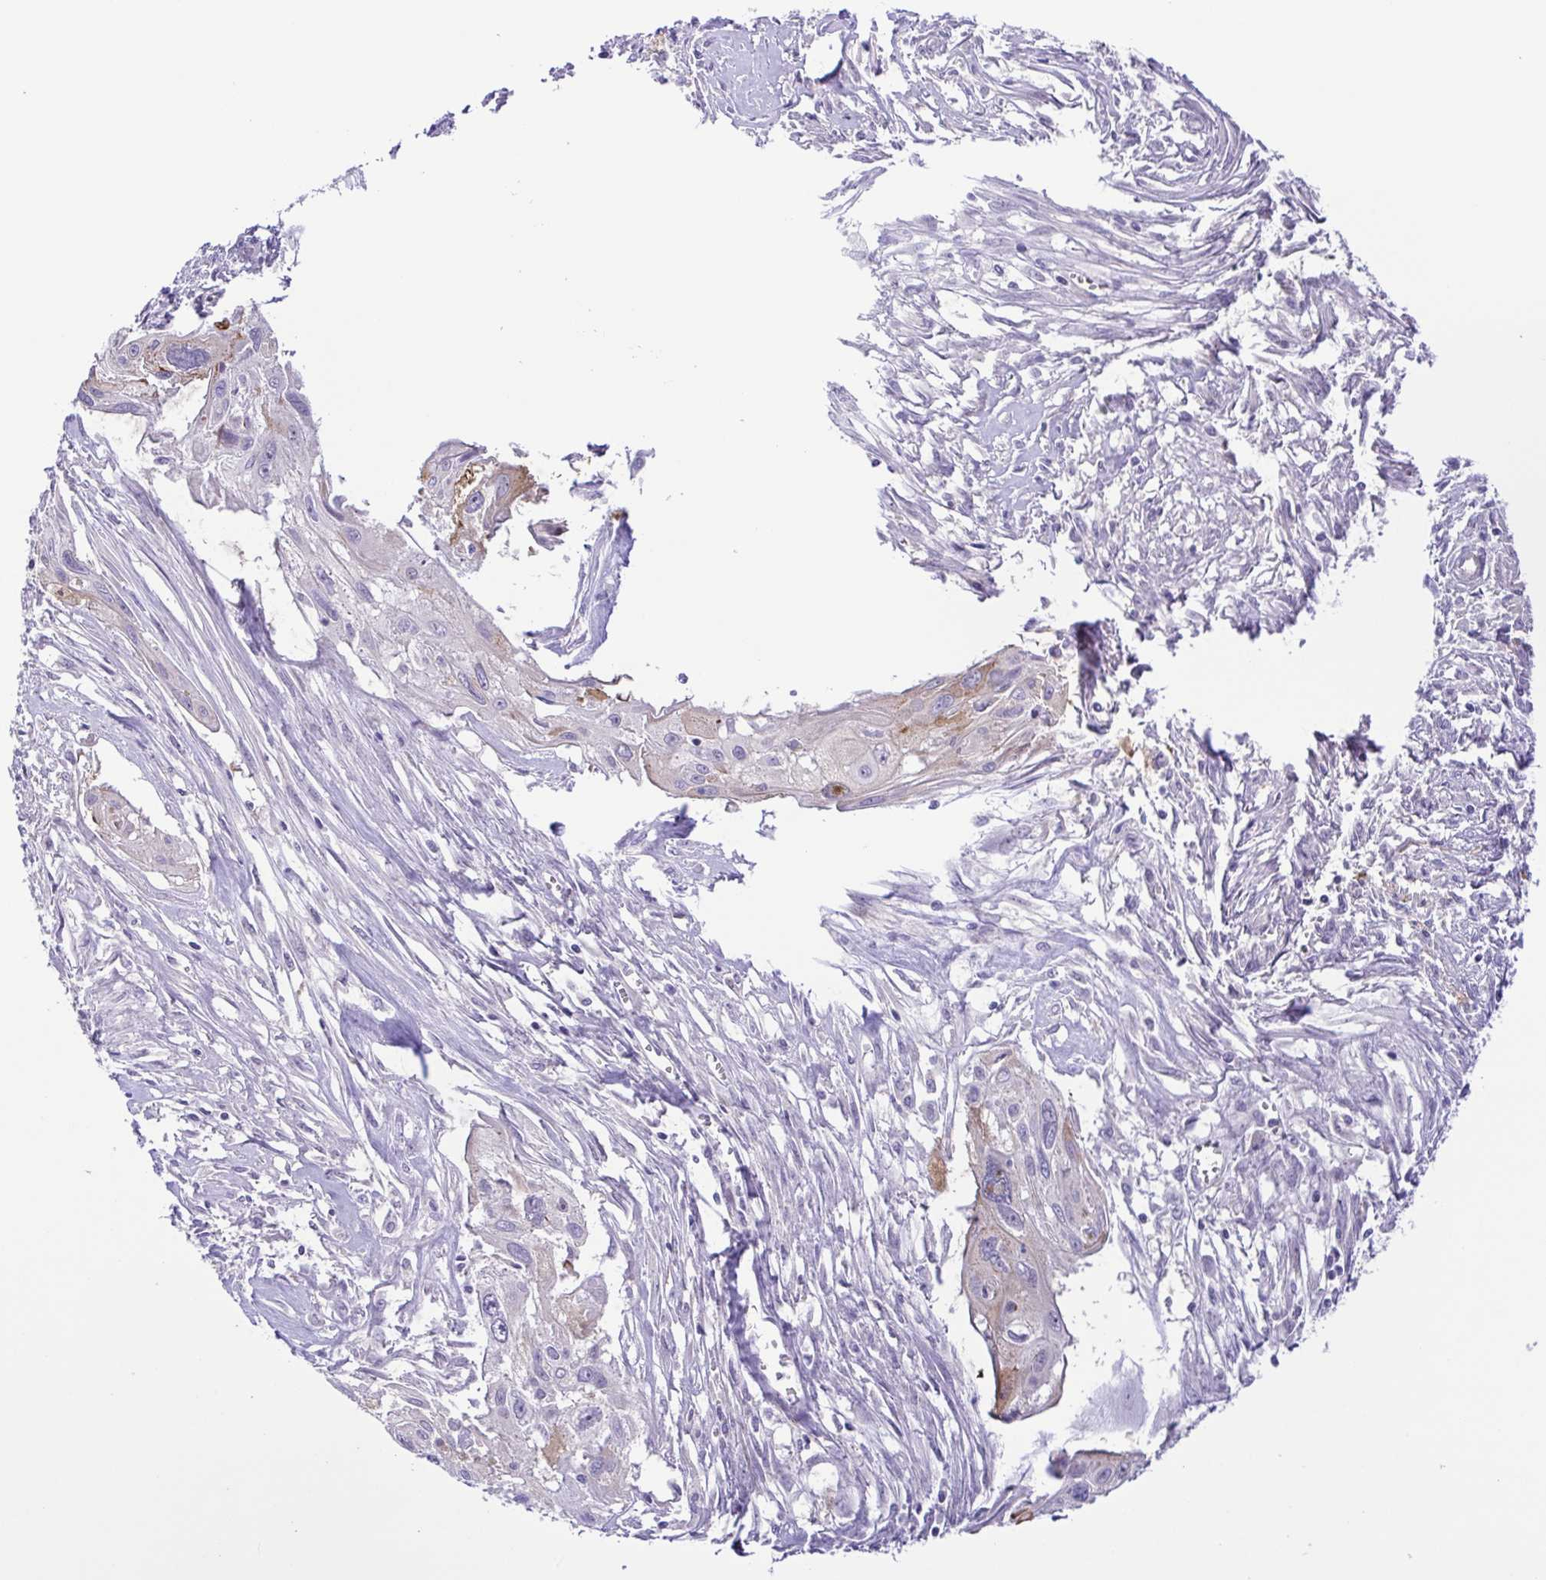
{"staining": {"intensity": "weak", "quantity": "<25%", "location": "cytoplasmic/membranous"}, "tissue": "cervical cancer", "cell_type": "Tumor cells", "image_type": "cancer", "snomed": [{"axis": "morphology", "description": "Squamous cell carcinoma, NOS"}, {"axis": "topography", "description": "Cervix"}], "caption": "DAB (3,3'-diaminobenzidine) immunohistochemical staining of cervical cancer demonstrates no significant positivity in tumor cells.", "gene": "DCLK2", "patient": {"sex": "female", "age": 49}}